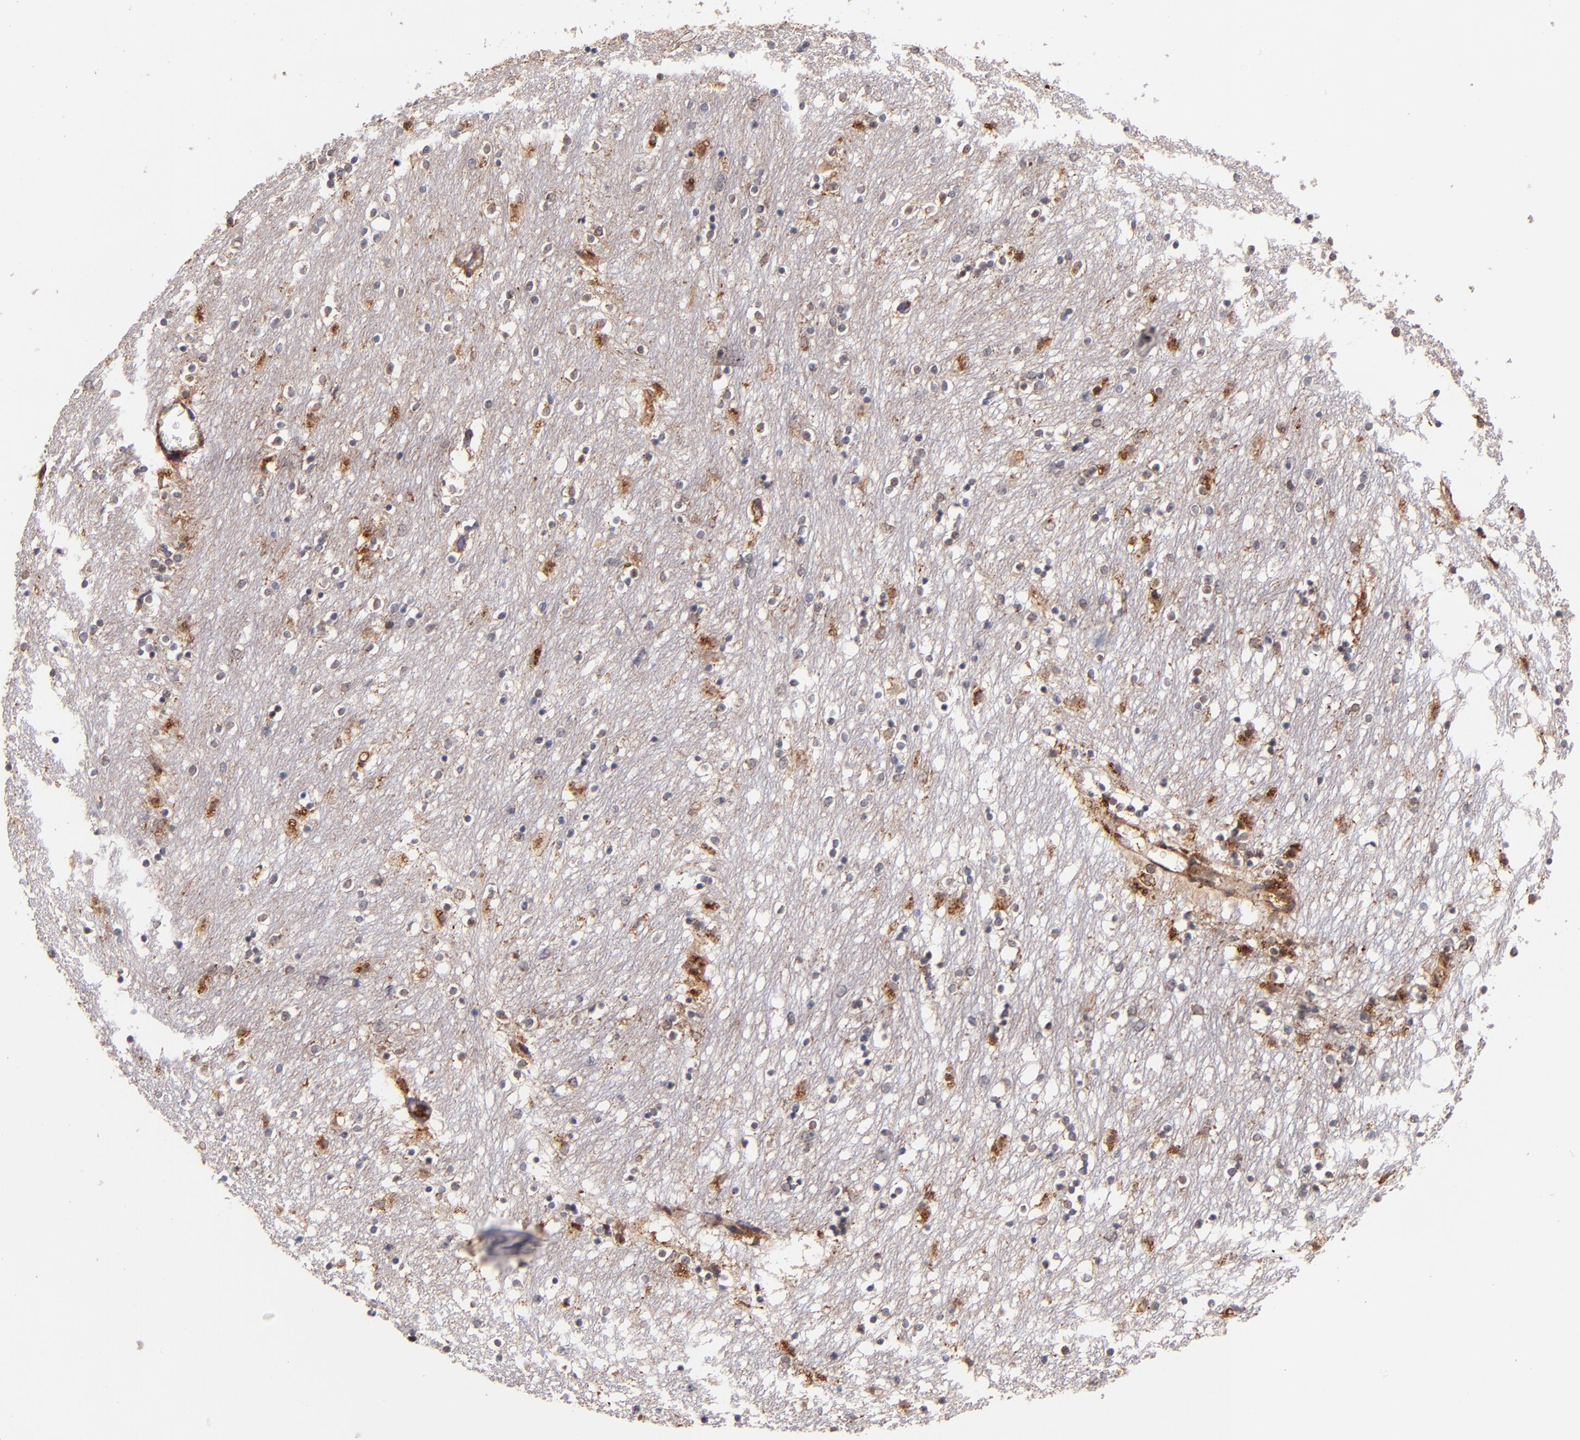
{"staining": {"intensity": "weak", "quantity": "25%-75%", "location": "cytoplasmic/membranous"}, "tissue": "caudate", "cell_type": "Glial cells", "image_type": "normal", "snomed": [{"axis": "morphology", "description": "Normal tissue, NOS"}, {"axis": "topography", "description": "Lateral ventricle wall"}], "caption": "DAB immunohistochemical staining of benign human caudate displays weak cytoplasmic/membranous protein staining in about 25%-75% of glial cells.", "gene": "STX8", "patient": {"sex": "female", "age": 54}}